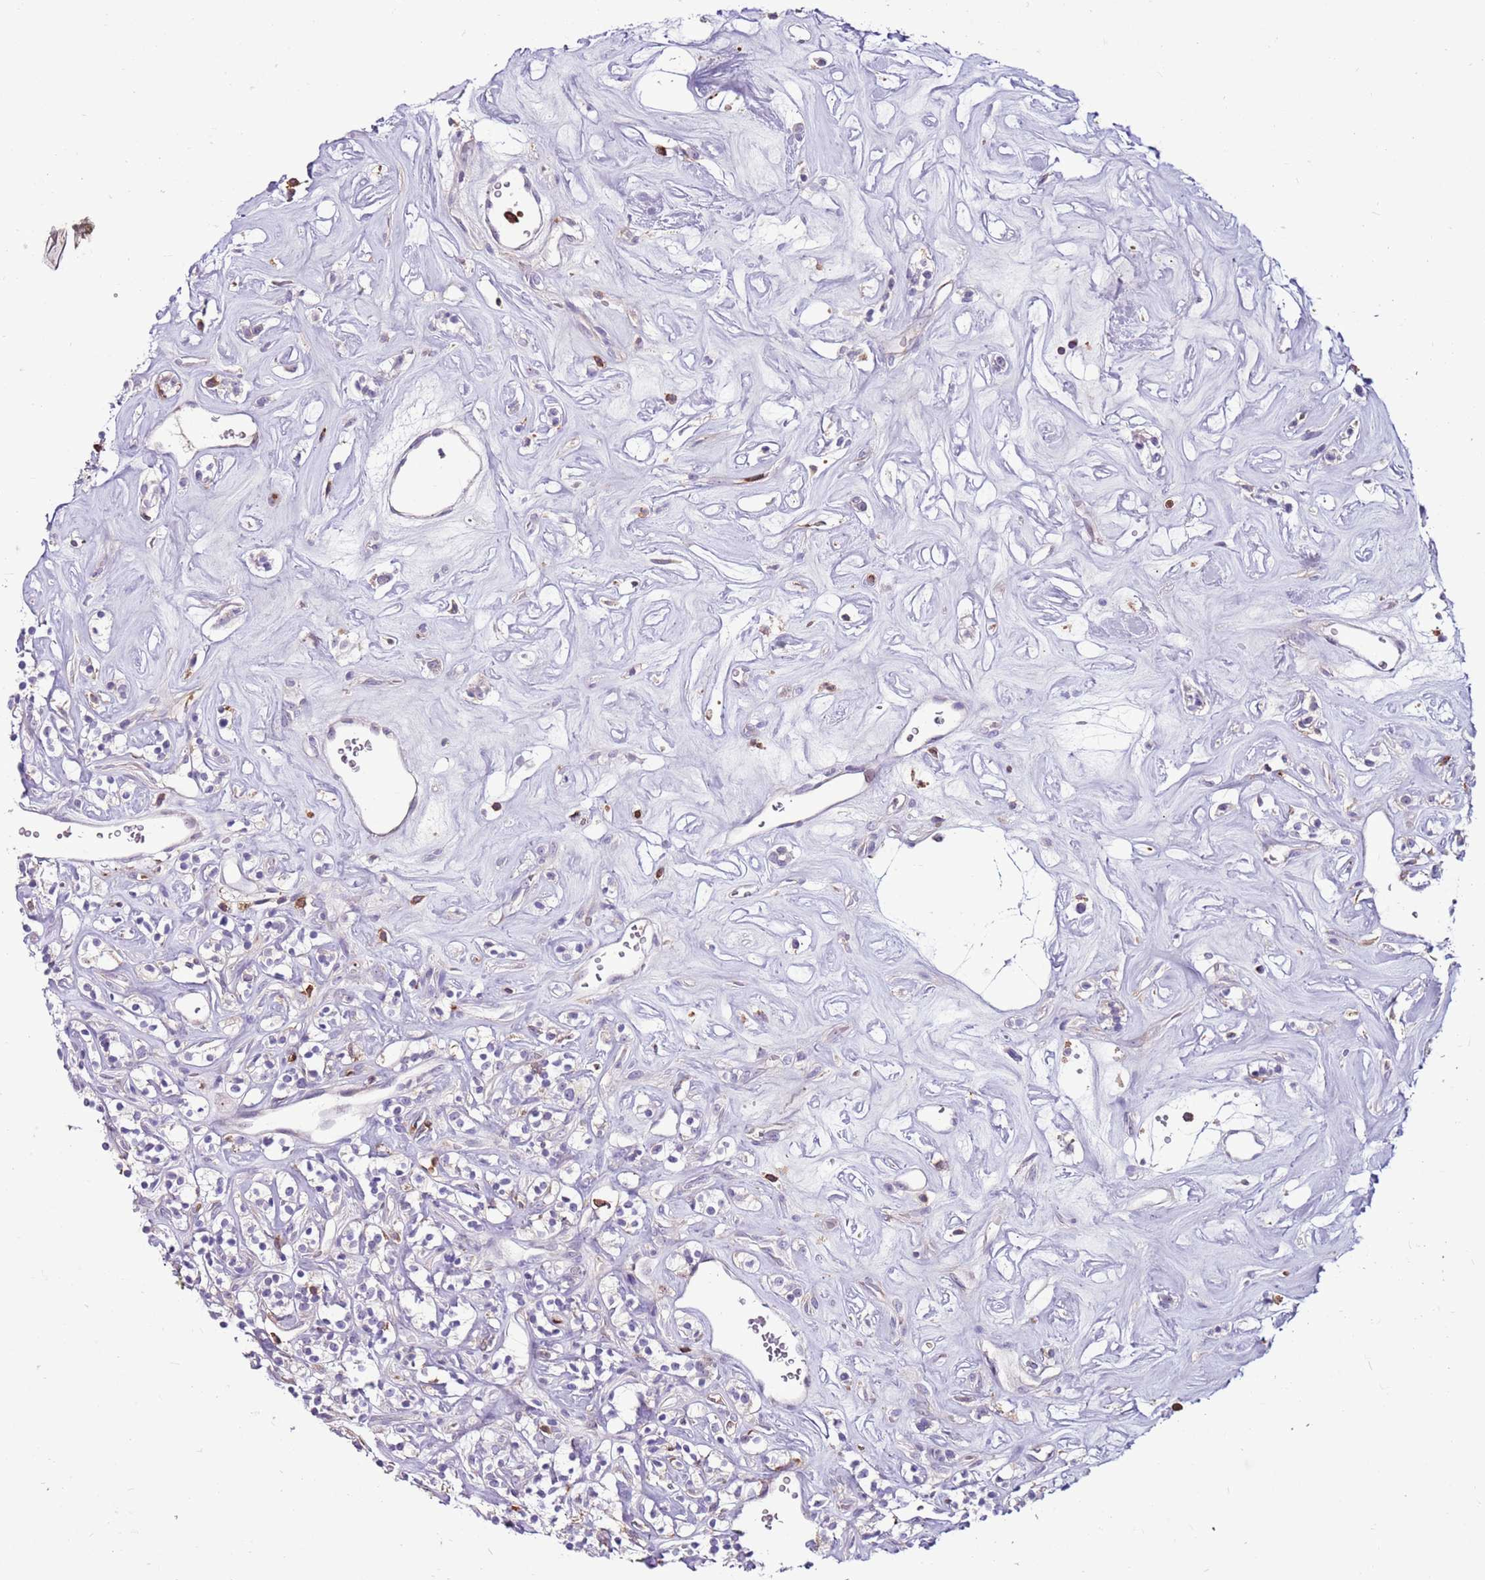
{"staining": {"intensity": "negative", "quantity": "none", "location": "none"}, "tissue": "renal cancer", "cell_type": "Tumor cells", "image_type": "cancer", "snomed": [{"axis": "morphology", "description": "Adenocarcinoma, NOS"}, {"axis": "topography", "description": "Kidney"}], "caption": "The histopathology image displays no staining of tumor cells in renal cancer (adenocarcinoma).", "gene": "ZSWIM1", "patient": {"sex": "male", "age": 77}}